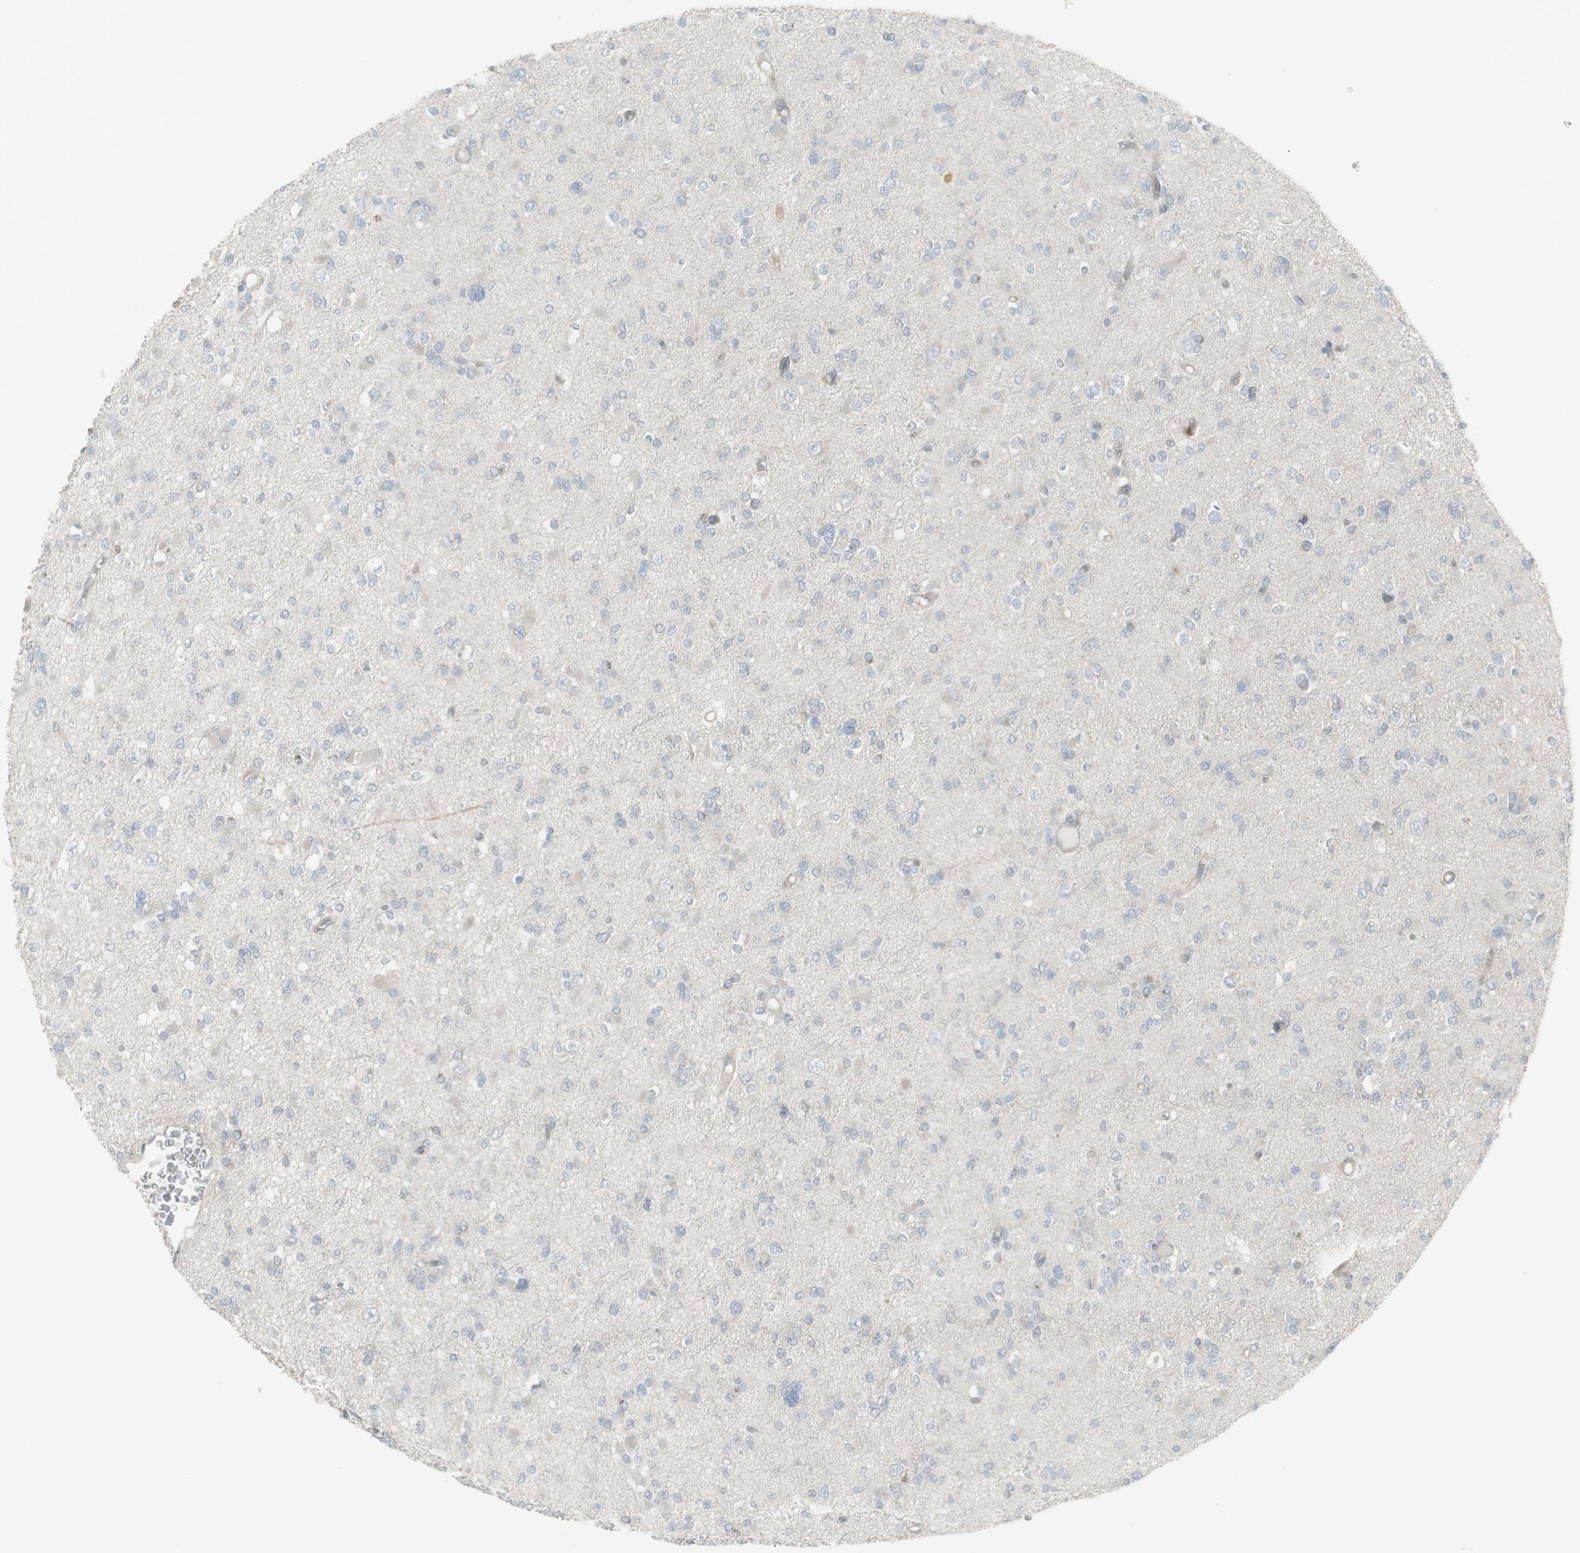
{"staining": {"intensity": "negative", "quantity": "none", "location": "none"}, "tissue": "glioma", "cell_type": "Tumor cells", "image_type": "cancer", "snomed": [{"axis": "morphology", "description": "Glioma, malignant, Low grade"}, {"axis": "topography", "description": "Brain"}], "caption": "Immunohistochemical staining of glioma exhibits no significant positivity in tumor cells.", "gene": "GALNT6", "patient": {"sex": "female", "age": 22}}